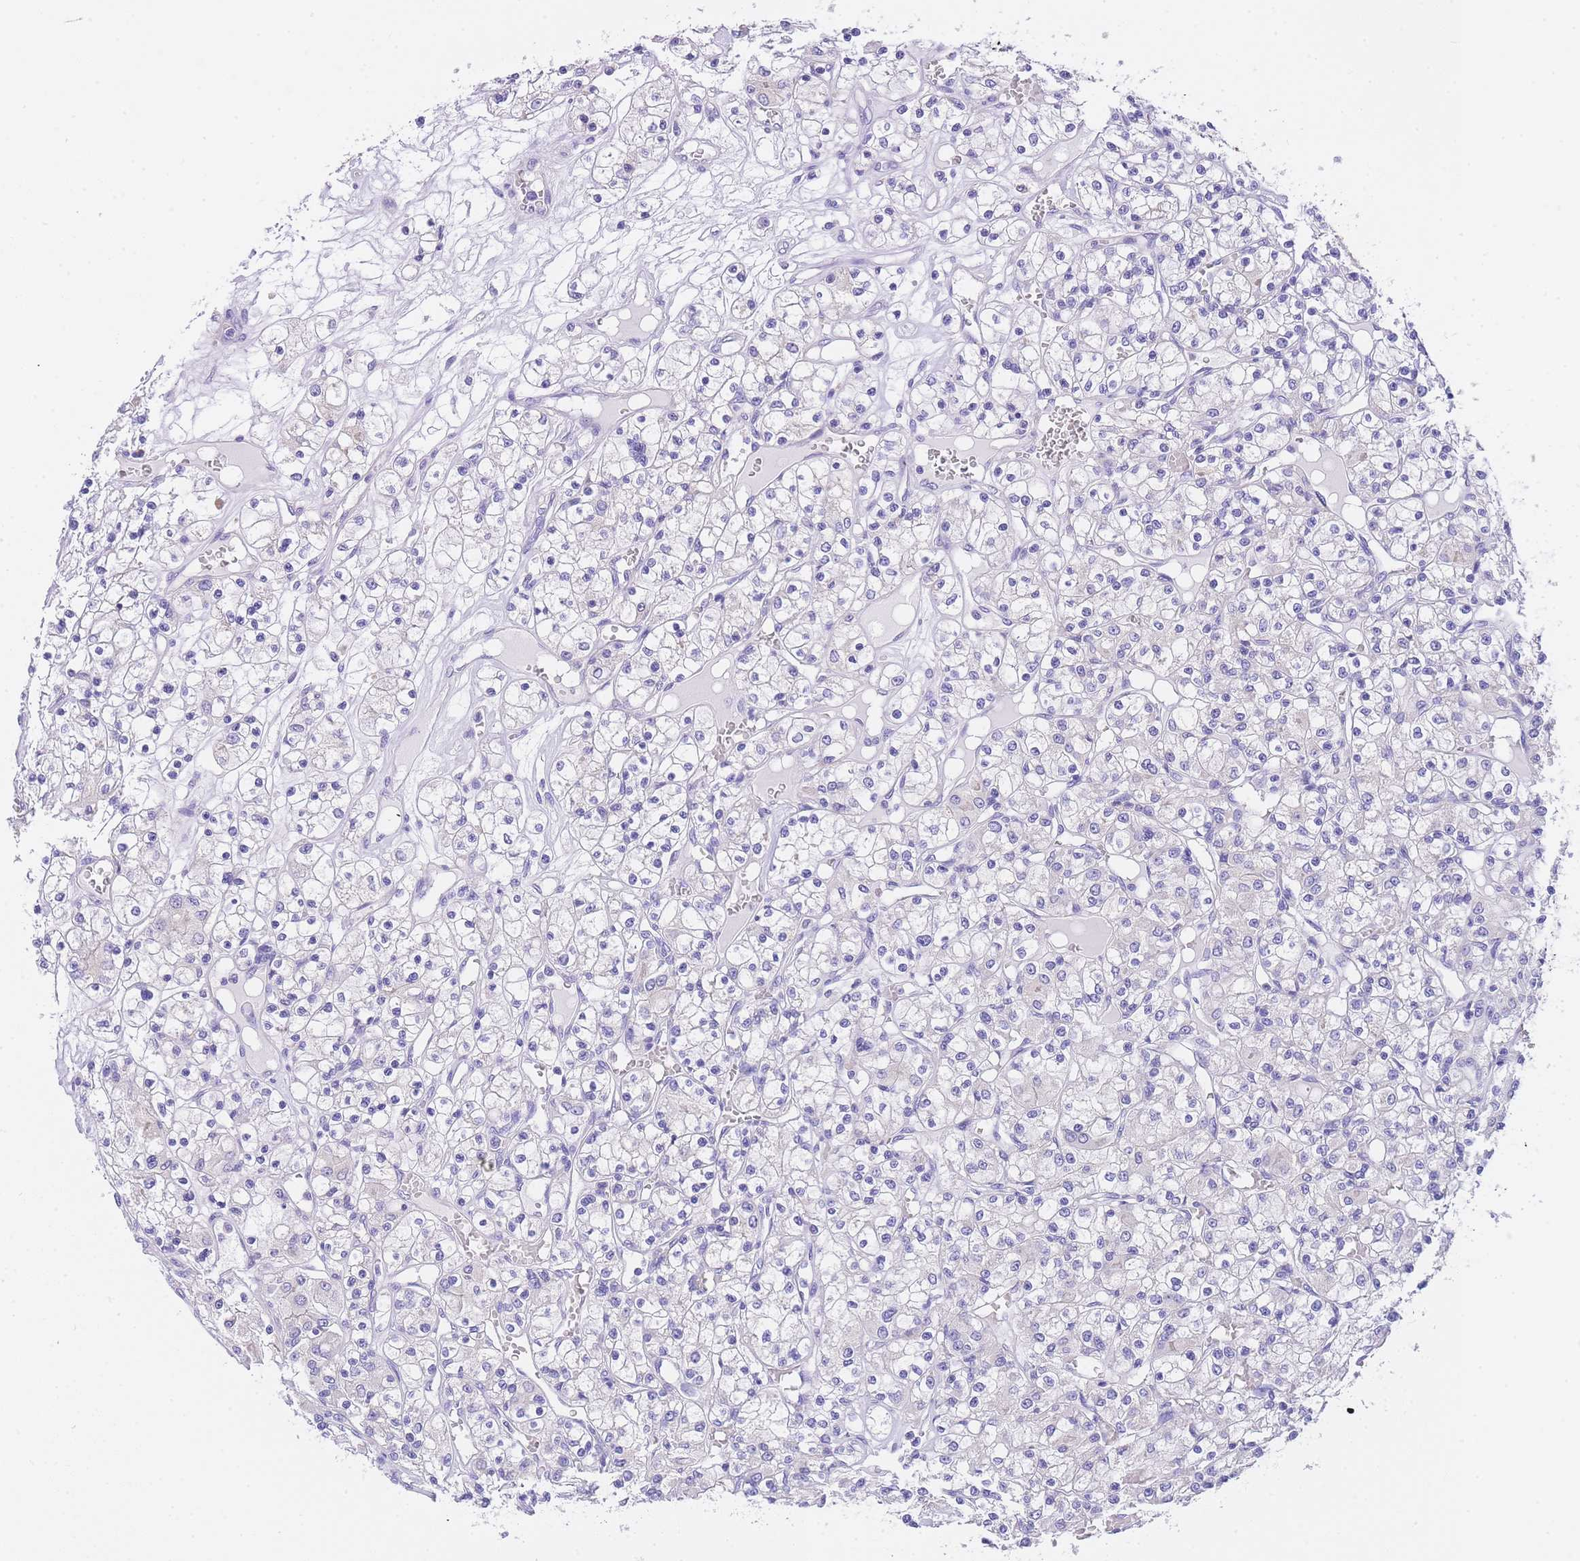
{"staining": {"intensity": "negative", "quantity": "none", "location": "none"}, "tissue": "renal cancer", "cell_type": "Tumor cells", "image_type": "cancer", "snomed": [{"axis": "morphology", "description": "Adenocarcinoma, NOS"}, {"axis": "topography", "description": "Kidney"}], "caption": "Tumor cells are negative for protein expression in human renal cancer (adenocarcinoma). The staining is performed using DAB brown chromogen with nuclei counter-stained in using hematoxylin.", "gene": "EPN2", "patient": {"sex": "female", "age": 59}}